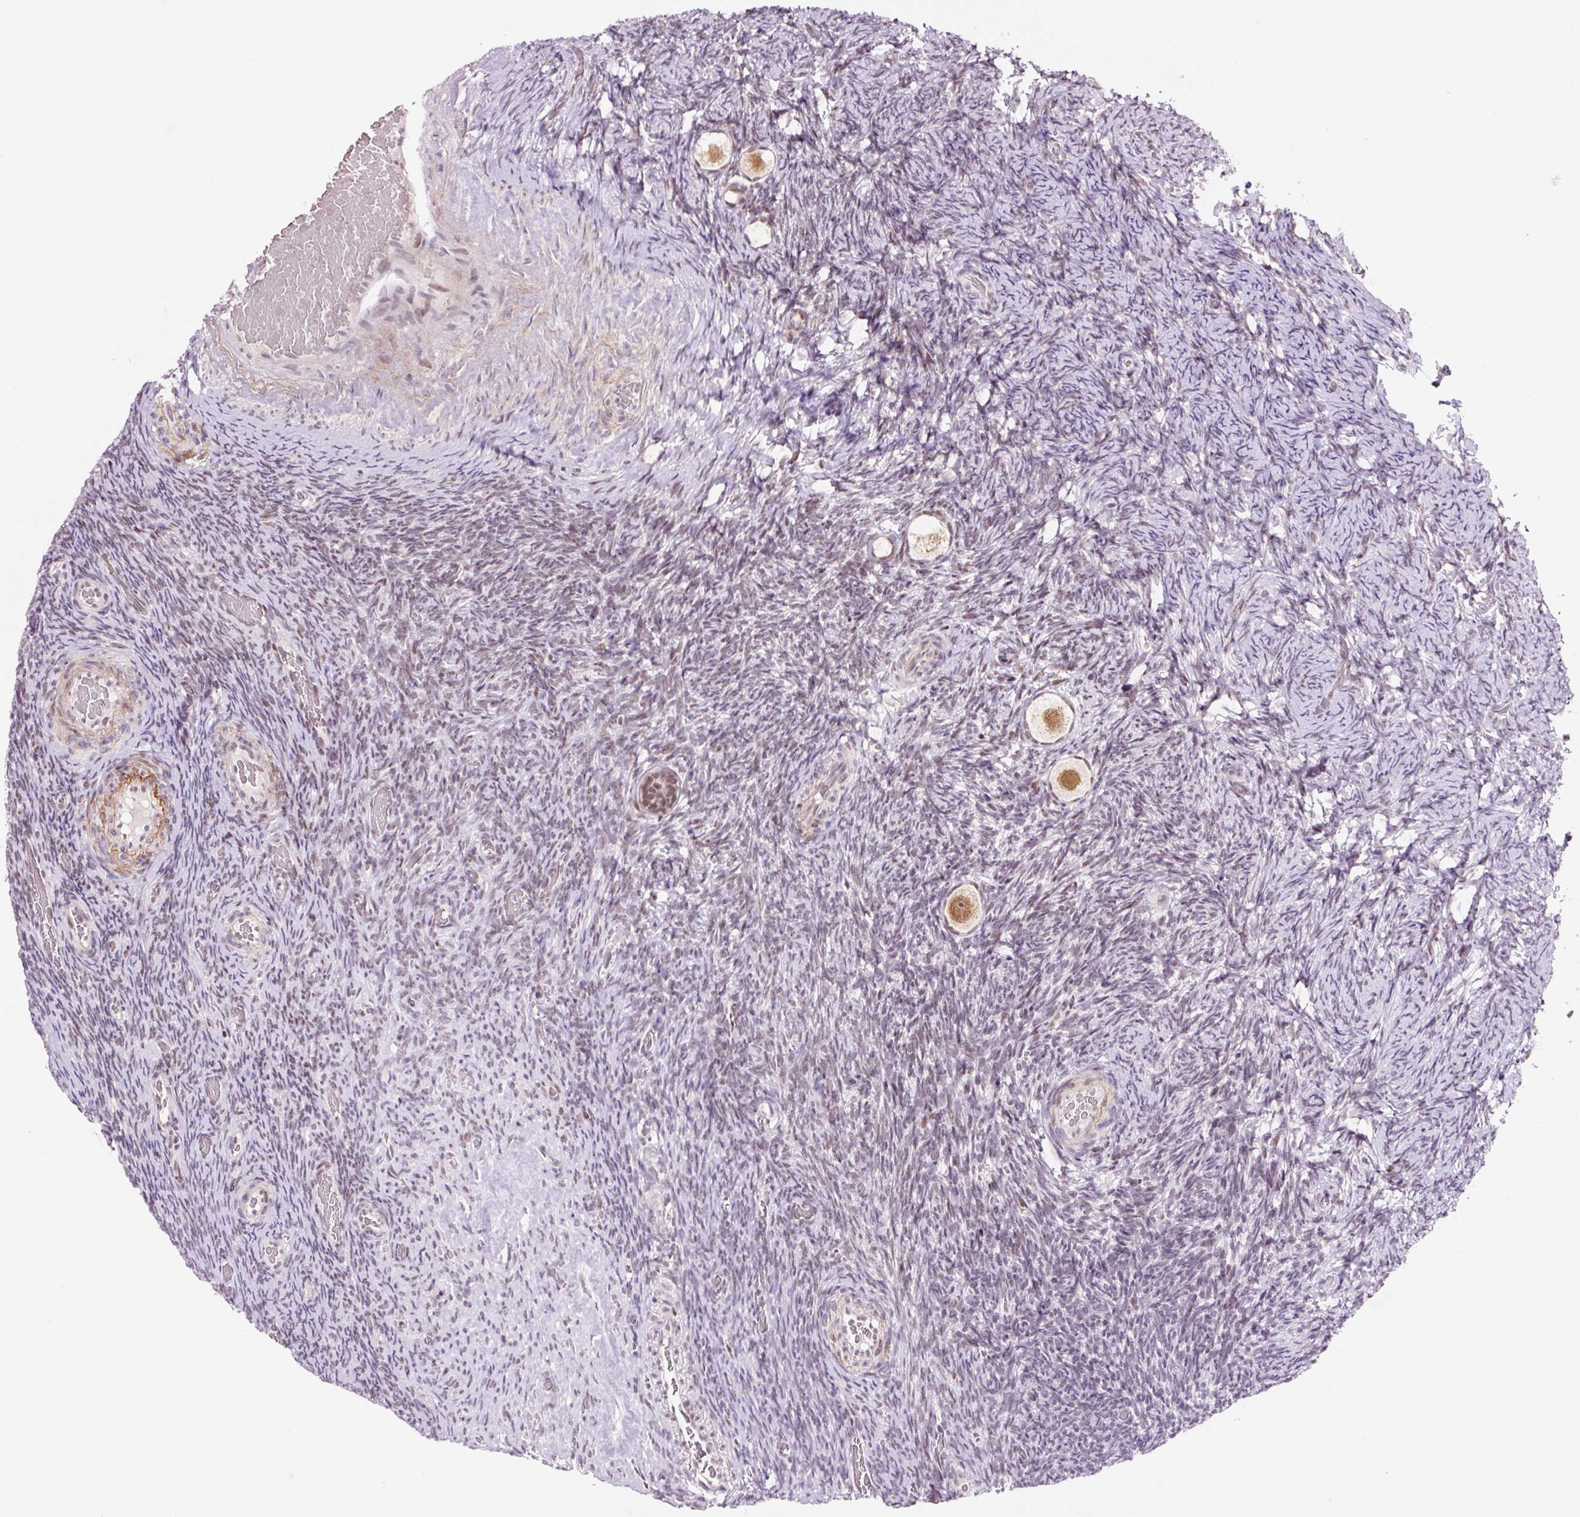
{"staining": {"intensity": "moderate", "quantity": ">75%", "location": "nuclear"}, "tissue": "ovary", "cell_type": "Follicle cells", "image_type": "normal", "snomed": [{"axis": "morphology", "description": "Normal tissue, NOS"}, {"axis": "topography", "description": "Ovary"}], "caption": "Brown immunohistochemical staining in benign human ovary reveals moderate nuclear staining in approximately >75% of follicle cells.", "gene": "CCNL2", "patient": {"sex": "female", "age": 34}}